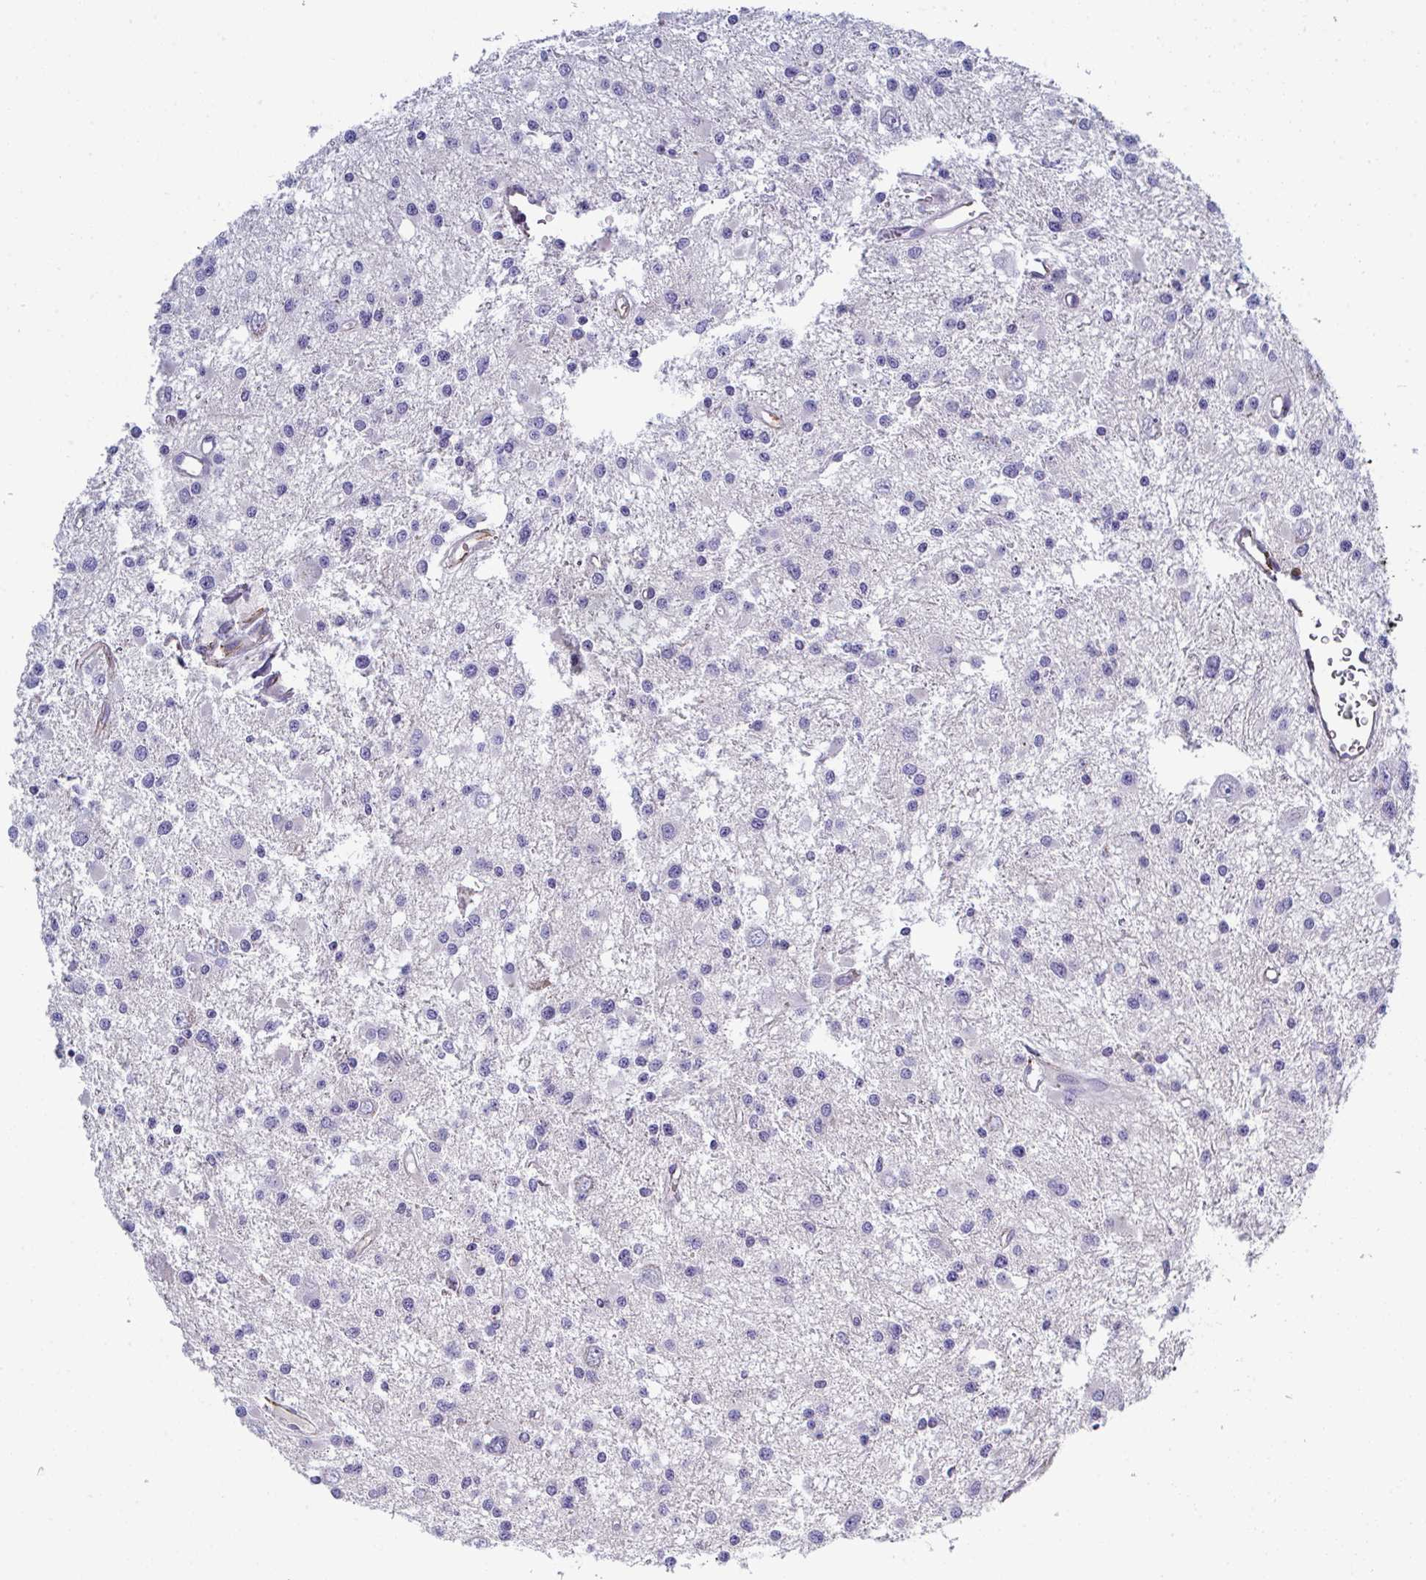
{"staining": {"intensity": "negative", "quantity": "none", "location": "none"}, "tissue": "glioma", "cell_type": "Tumor cells", "image_type": "cancer", "snomed": [{"axis": "morphology", "description": "Glioma, malignant, High grade"}, {"axis": "topography", "description": "Brain"}], "caption": "An immunohistochemistry (IHC) histopathology image of glioma is shown. There is no staining in tumor cells of glioma.", "gene": "TOR1AIP2", "patient": {"sex": "male", "age": 54}}